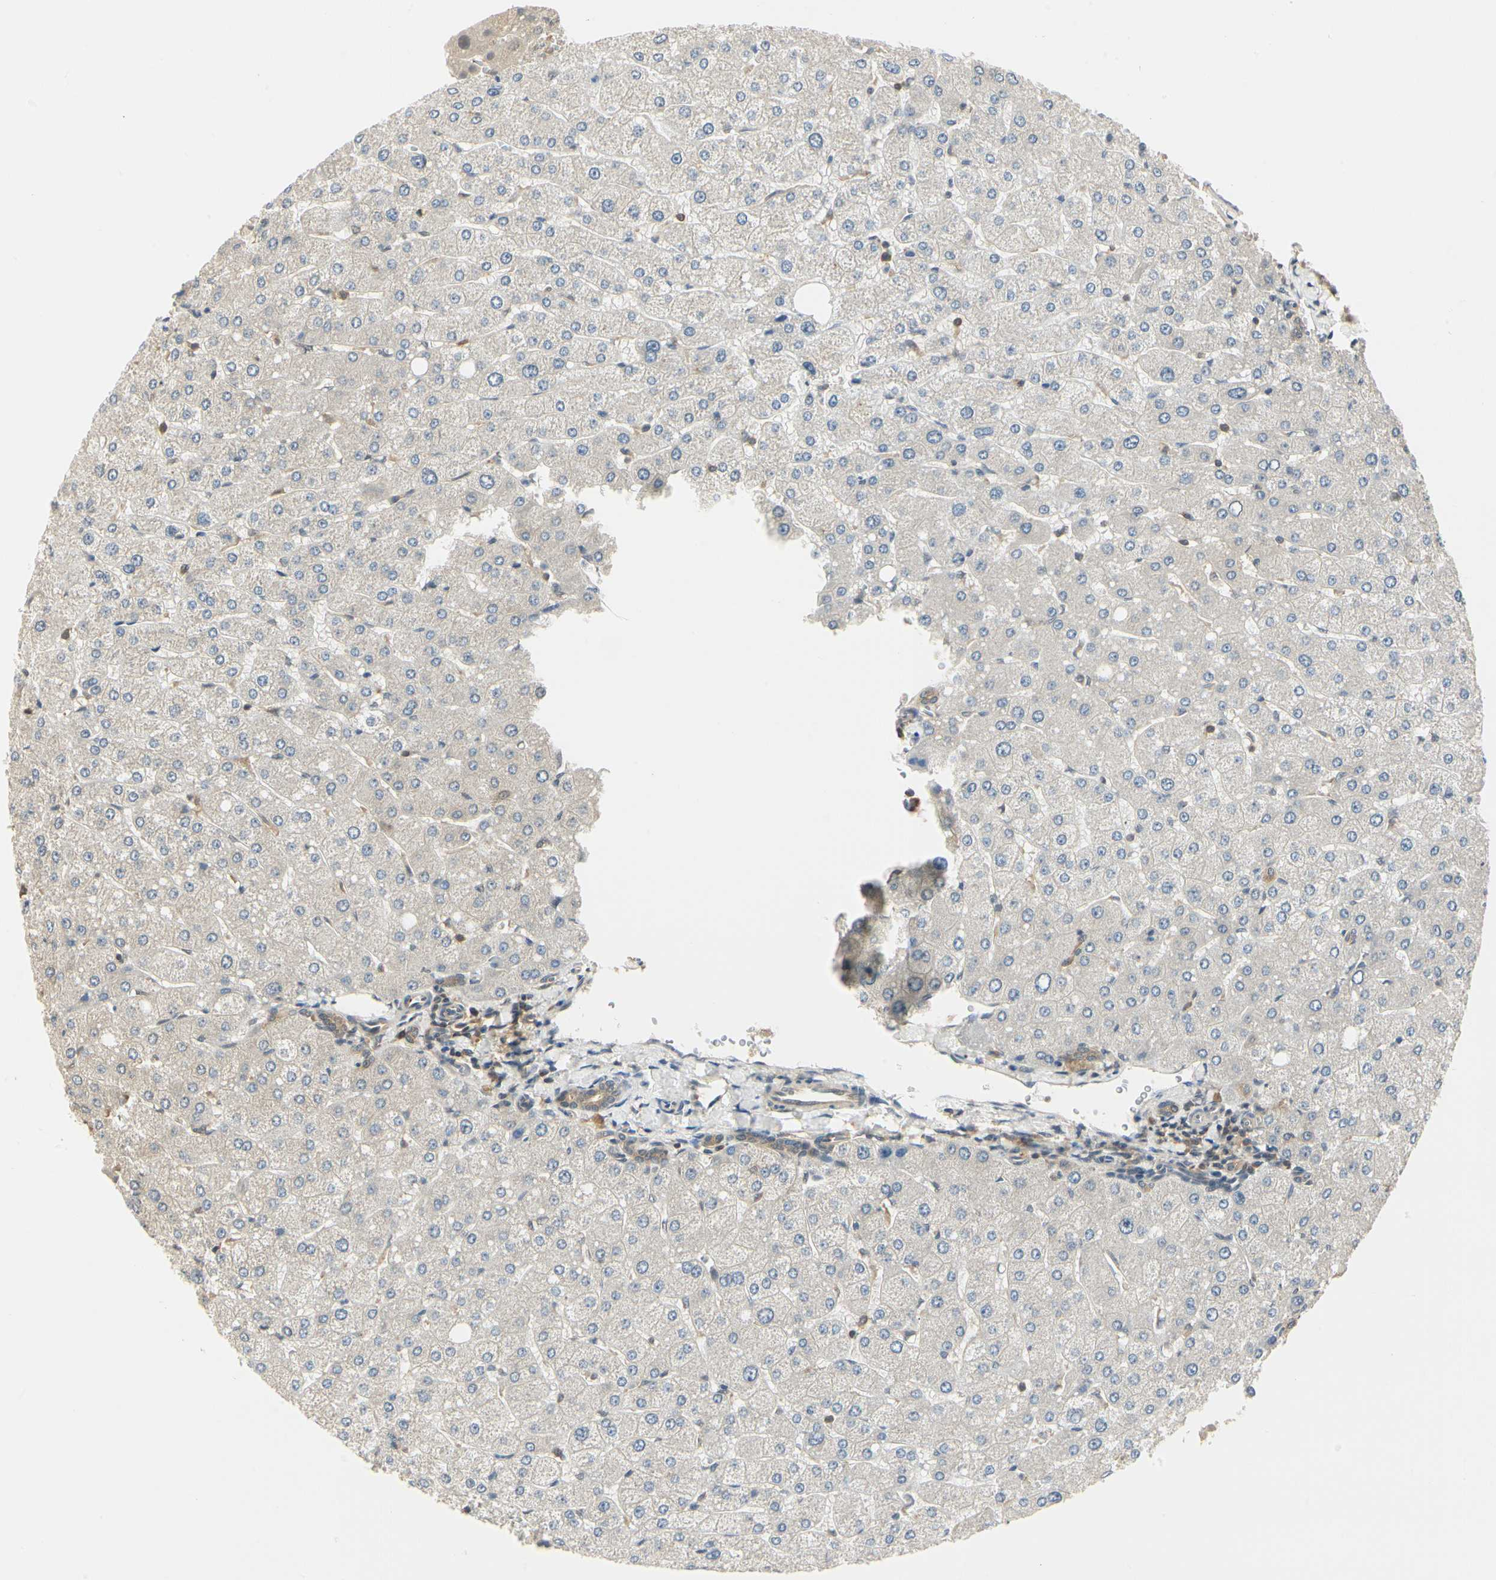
{"staining": {"intensity": "weak", "quantity": ">75%", "location": "cytoplasmic/membranous"}, "tissue": "liver", "cell_type": "Cholangiocytes", "image_type": "normal", "snomed": [{"axis": "morphology", "description": "Normal tissue, NOS"}, {"axis": "topography", "description": "Liver"}], "caption": "A brown stain highlights weak cytoplasmic/membranous staining of a protein in cholangiocytes of benign liver. The protein is shown in brown color, while the nuclei are stained blue.", "gene": "UBE2Z", "patient": {"sex": "male", "age": 55}}